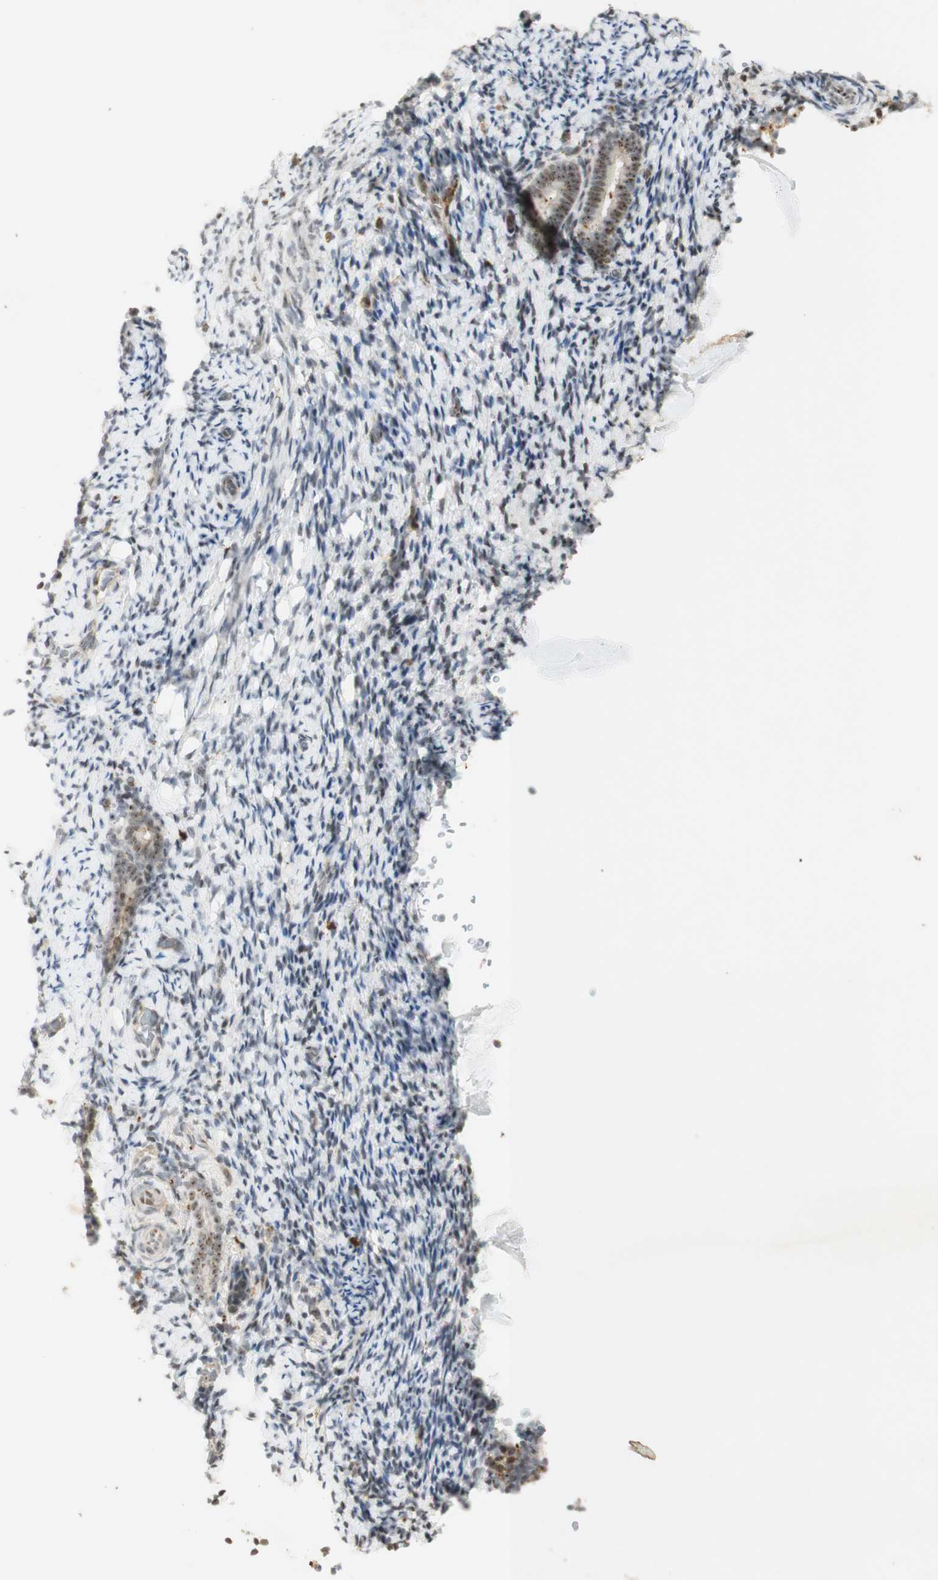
{"staining": {"intensity": "negative", "quantity": "none", "location": "none"}, "tissue": "endometrium", "cell_type": "Cells in endometrial stroma", "image_type": "normal", "snomed": [{"axis": "morphology", "description": "Normal tissue, NOS"}, {"axis": "topography", "description": "Endometrium"}], "caption": "The histopathology image shows no staining of cells in endometrial stroma in unremarkable endometrium.", "gene": "IRF1", "patient": {"sex": "female", "age": 51}}